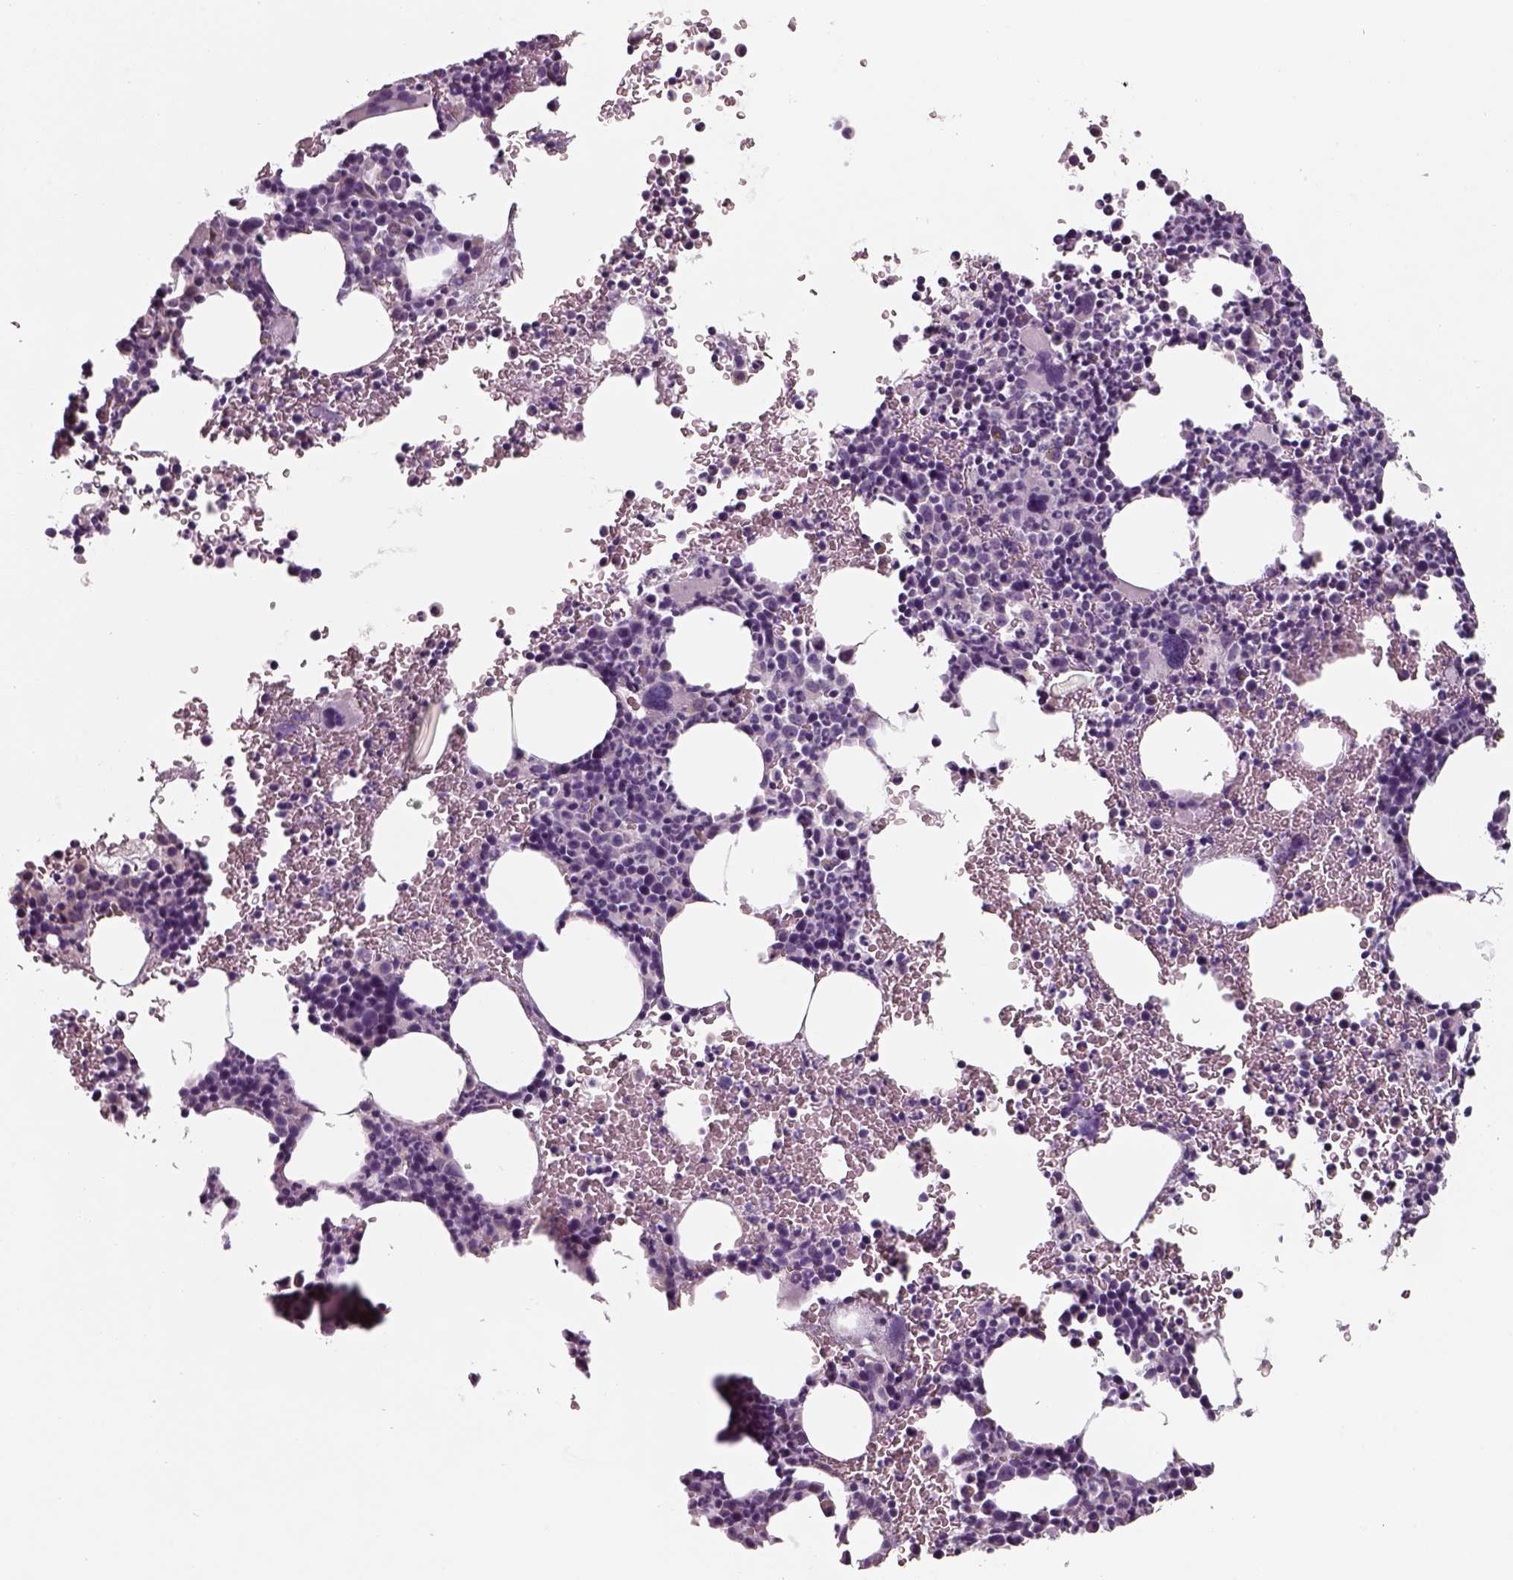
{"staining": {"intensity": "negative", "quantity": "none", "location": "none"}, "tissue": "bone marrow", "cell_type": "Hematopoietic cells", "image_type": "normal", "snomed": [{"axis": "morphology", "description": "Normal tissue, NOS"}, {"axis": "topography", "description": "Bone marrow"}], "caption": "Immunohistochemistry (IHC) image of unremarkable bone marrow stained for a protein (brown), which exhibits no expression in hematopoietic cells.", "gene": "ISYNA1", "patient": {"sex": "male", "age": 81}}